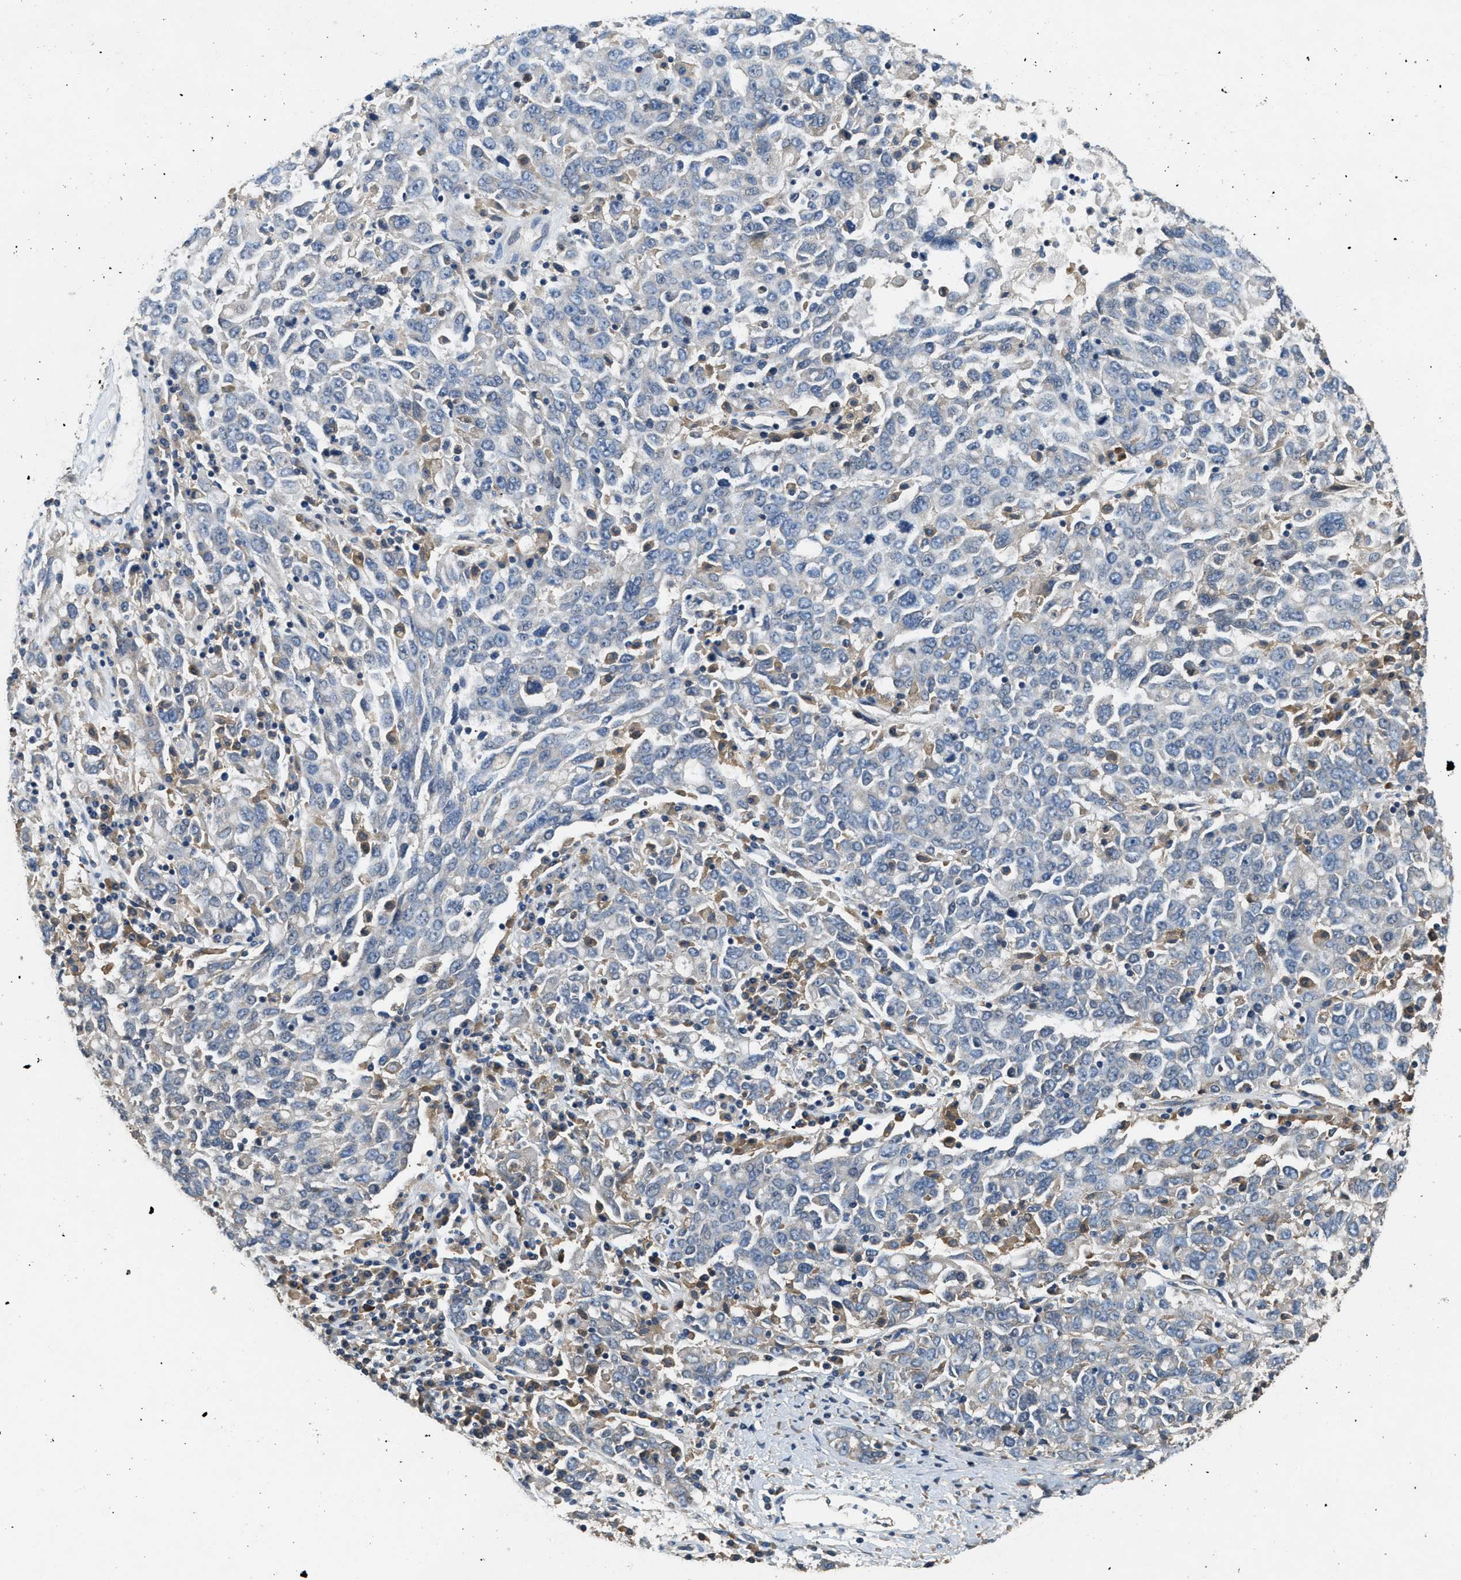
{"staining": {"intensity": "negative", "quantity": "none", "location": "none"}, "tissue": "ovarian cancer", "cell_type": "Tumor cells", "image_type": "cancer", "snomed": [{"axis": "morphology", "description": "Carcinoma, endometroid"}, {"axis": "topography", "description": "Ovary"}], "caption": "An image of human ovarian cancer is negative for staining in tumor cells.", "gene": "DGKE", "patient": {"sex": "female", "age": 62}}